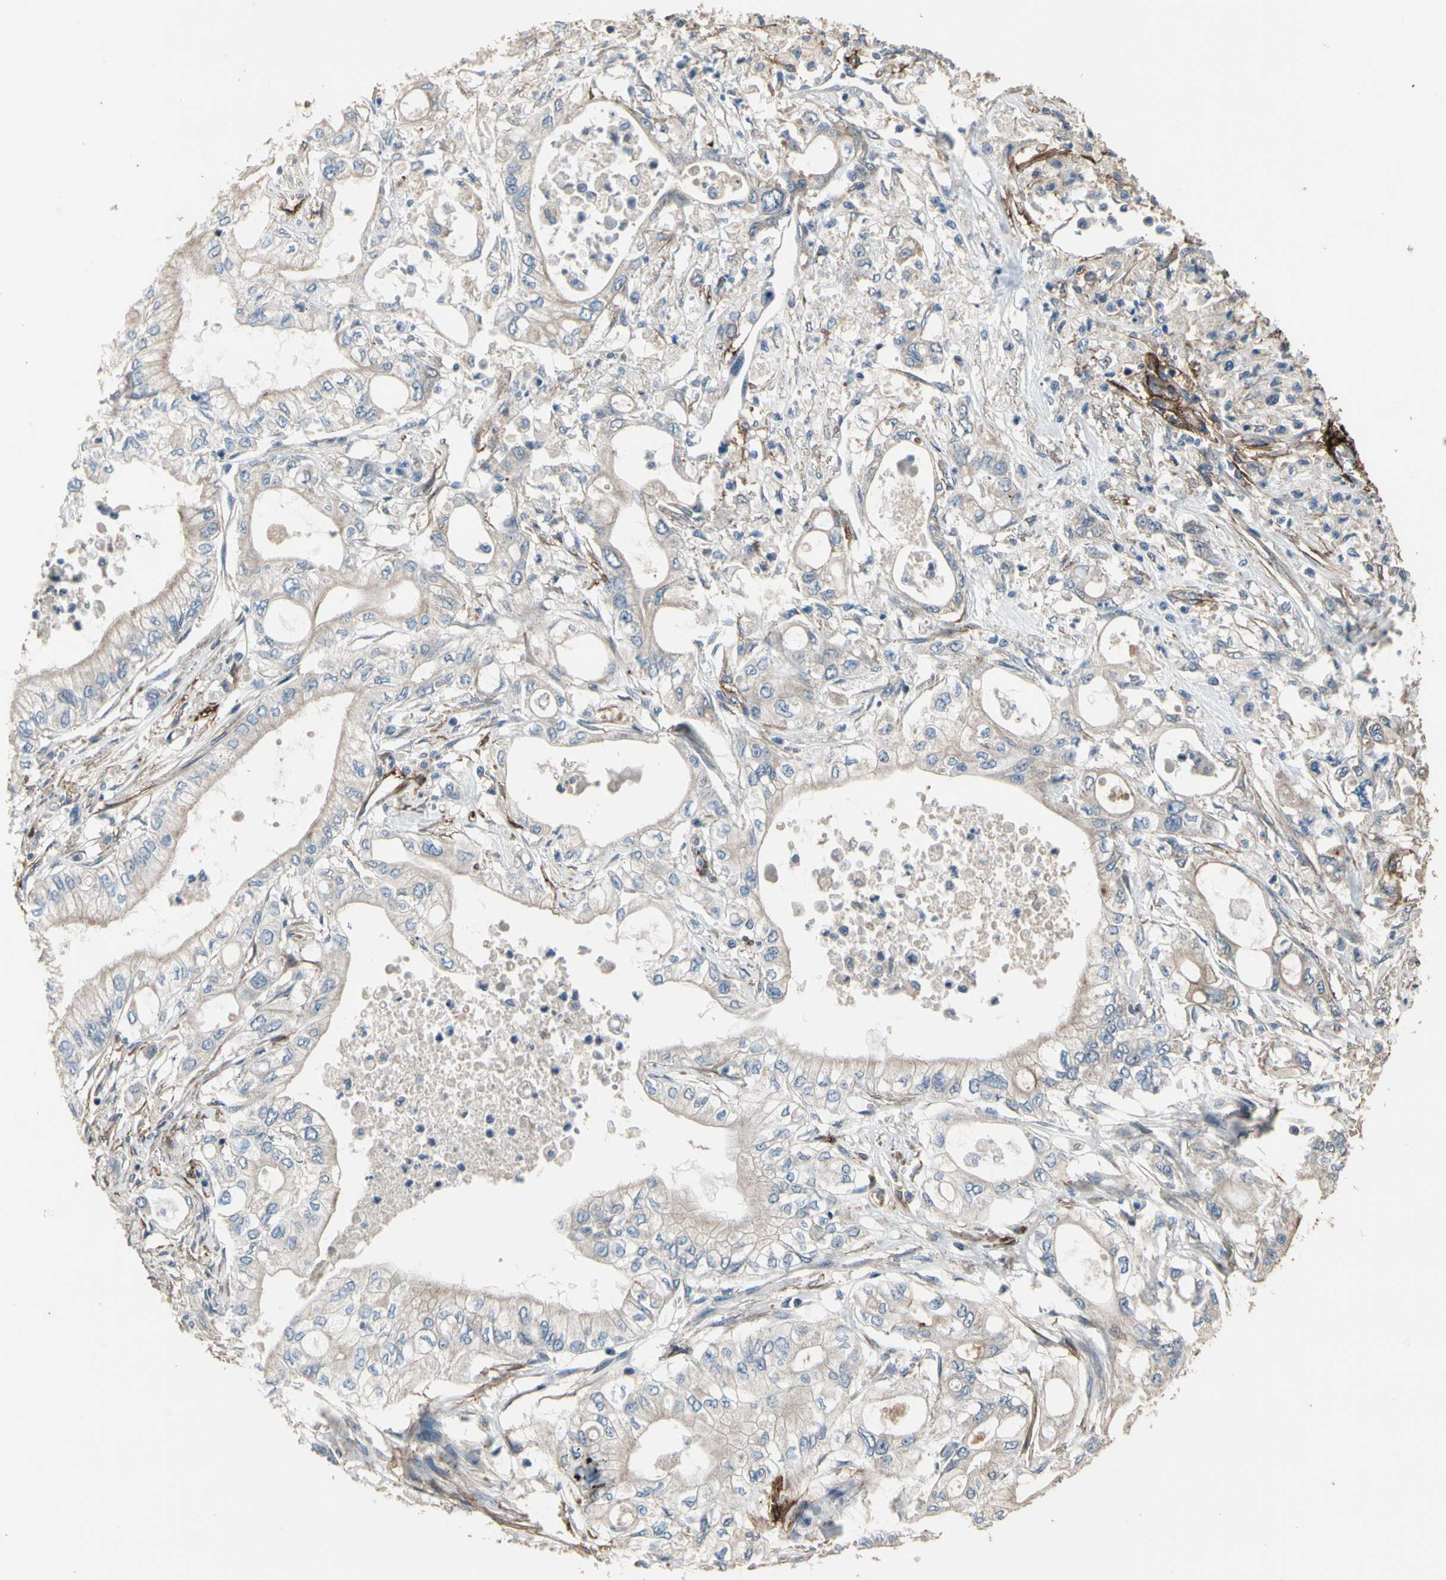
{"staining": {"intensity": "weak", "quantity": ">75%", "location": "cytoplasmic/membranous"}, "tissue": "pancreatic cancer", "cell_type": "Tumor cells", "image_type": "cancer", "snomed": [{"axis": "morphology", "description": "Adenocarcinoma, NOS"}, {"axis": "topography", "description": "Pancreas"}], "caption": "Protein expression analysis of adenocarcinoma (pancreatic) exhibits weak cytoplasmic/membranous expression in about >75% of tumor cells.", "gene": "SUSD2", "patient": {"sex": "male", "age": 79}}